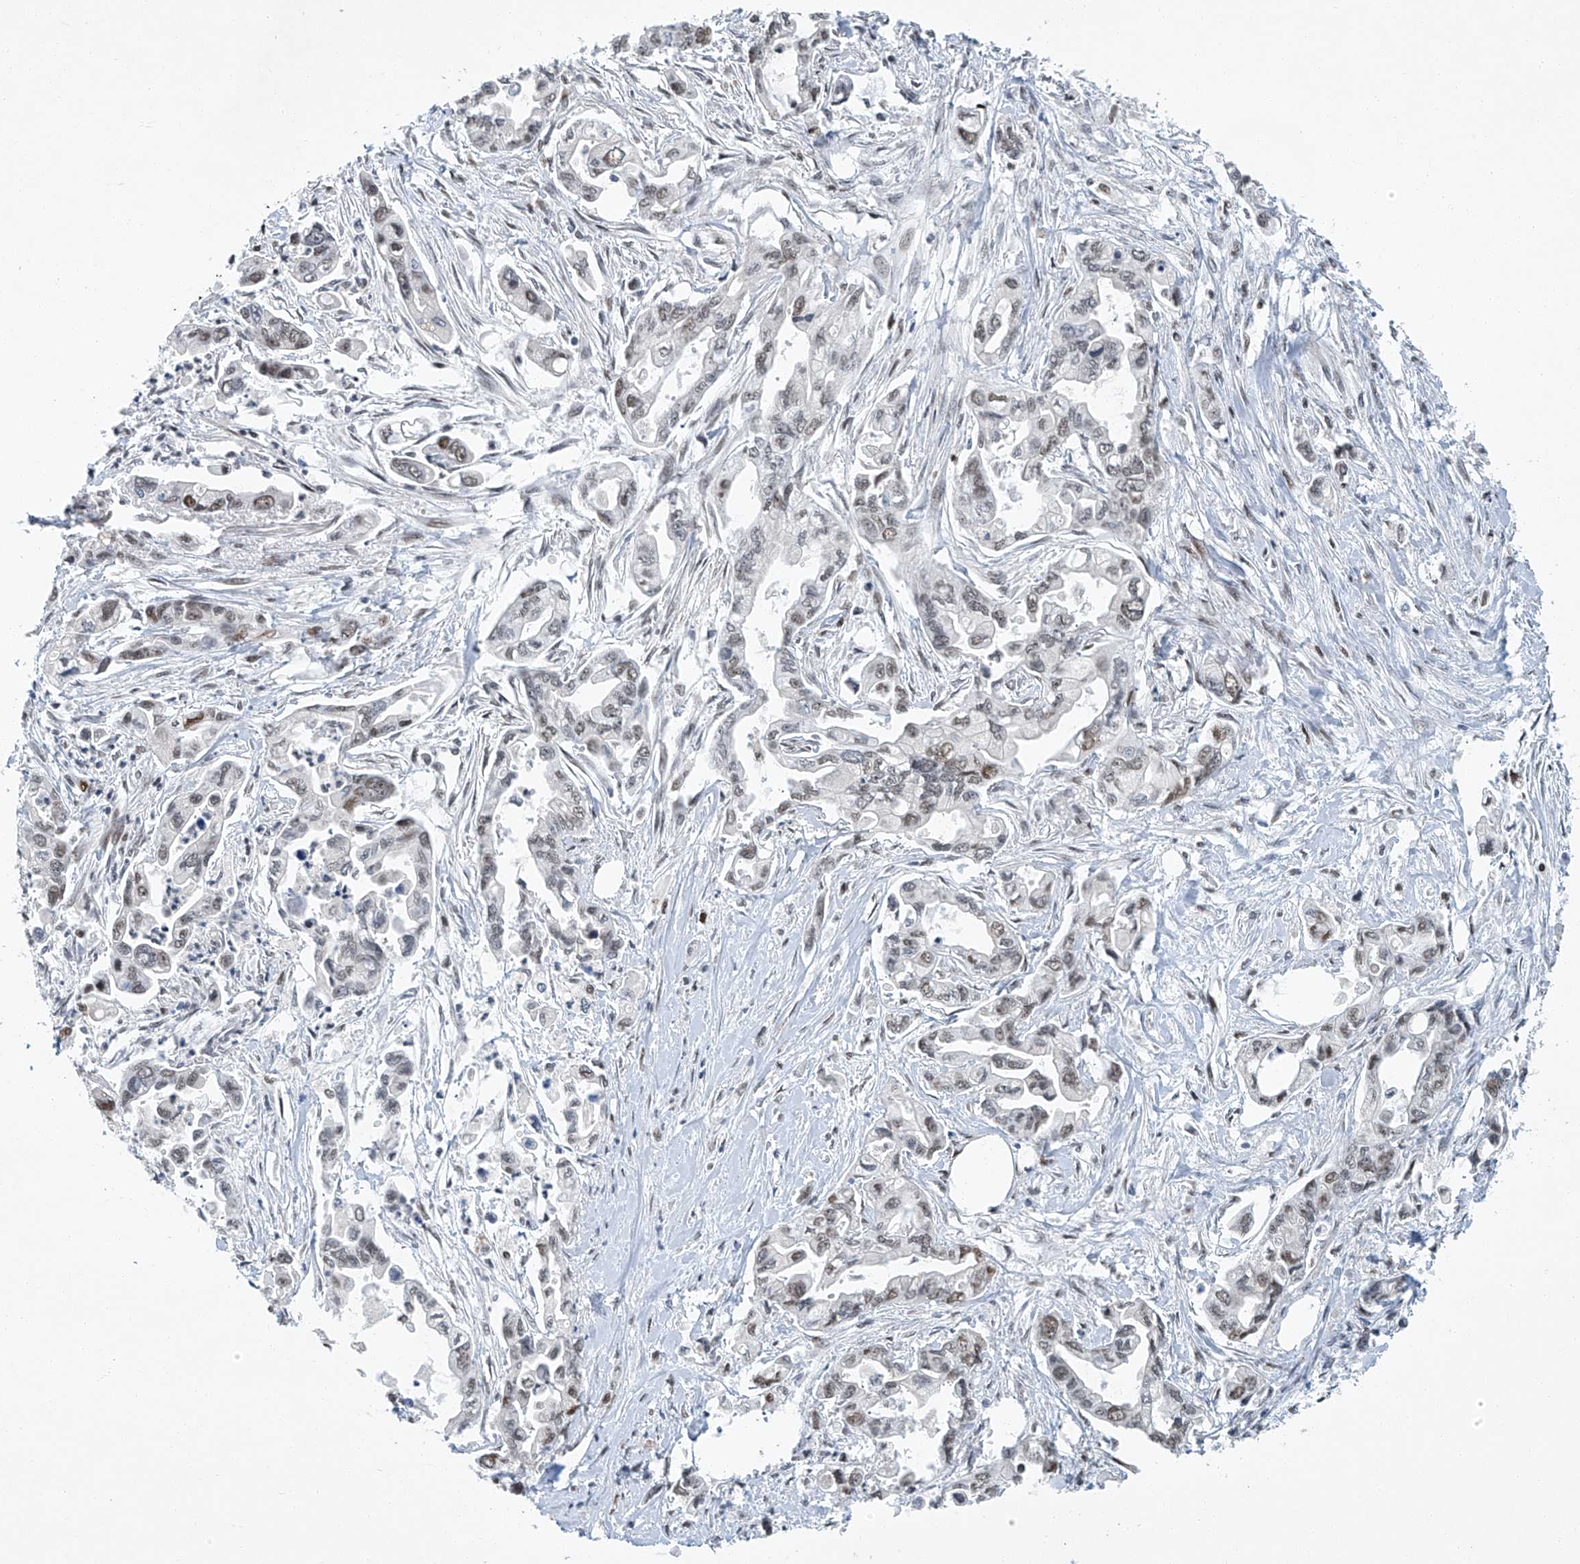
{"staining": {"intensity": "moderate", "quantity": "25%-75%", "location": "nuclear"}, "tissue": "pancreatic cancer", "cell_type": "Tumor cells", "image_type": "cancer", "snomed": [{"axis": "morphology", "description": "Adenocarcinoma, NOS"}, {"axis": "topography", "description": "Pancreas"}], "caption": "Immunohistochemical staining of pancreatic cancer reveals medium levels of moderate nuclear protein expression in about 25%-75% of tumor cells. (Stains: DAB in brown, nuclei in blue, Microscopy: brightfield microscopy at high magnification).", "gene": "TAF8", "patient": {"sex": "male", "age": 70}}